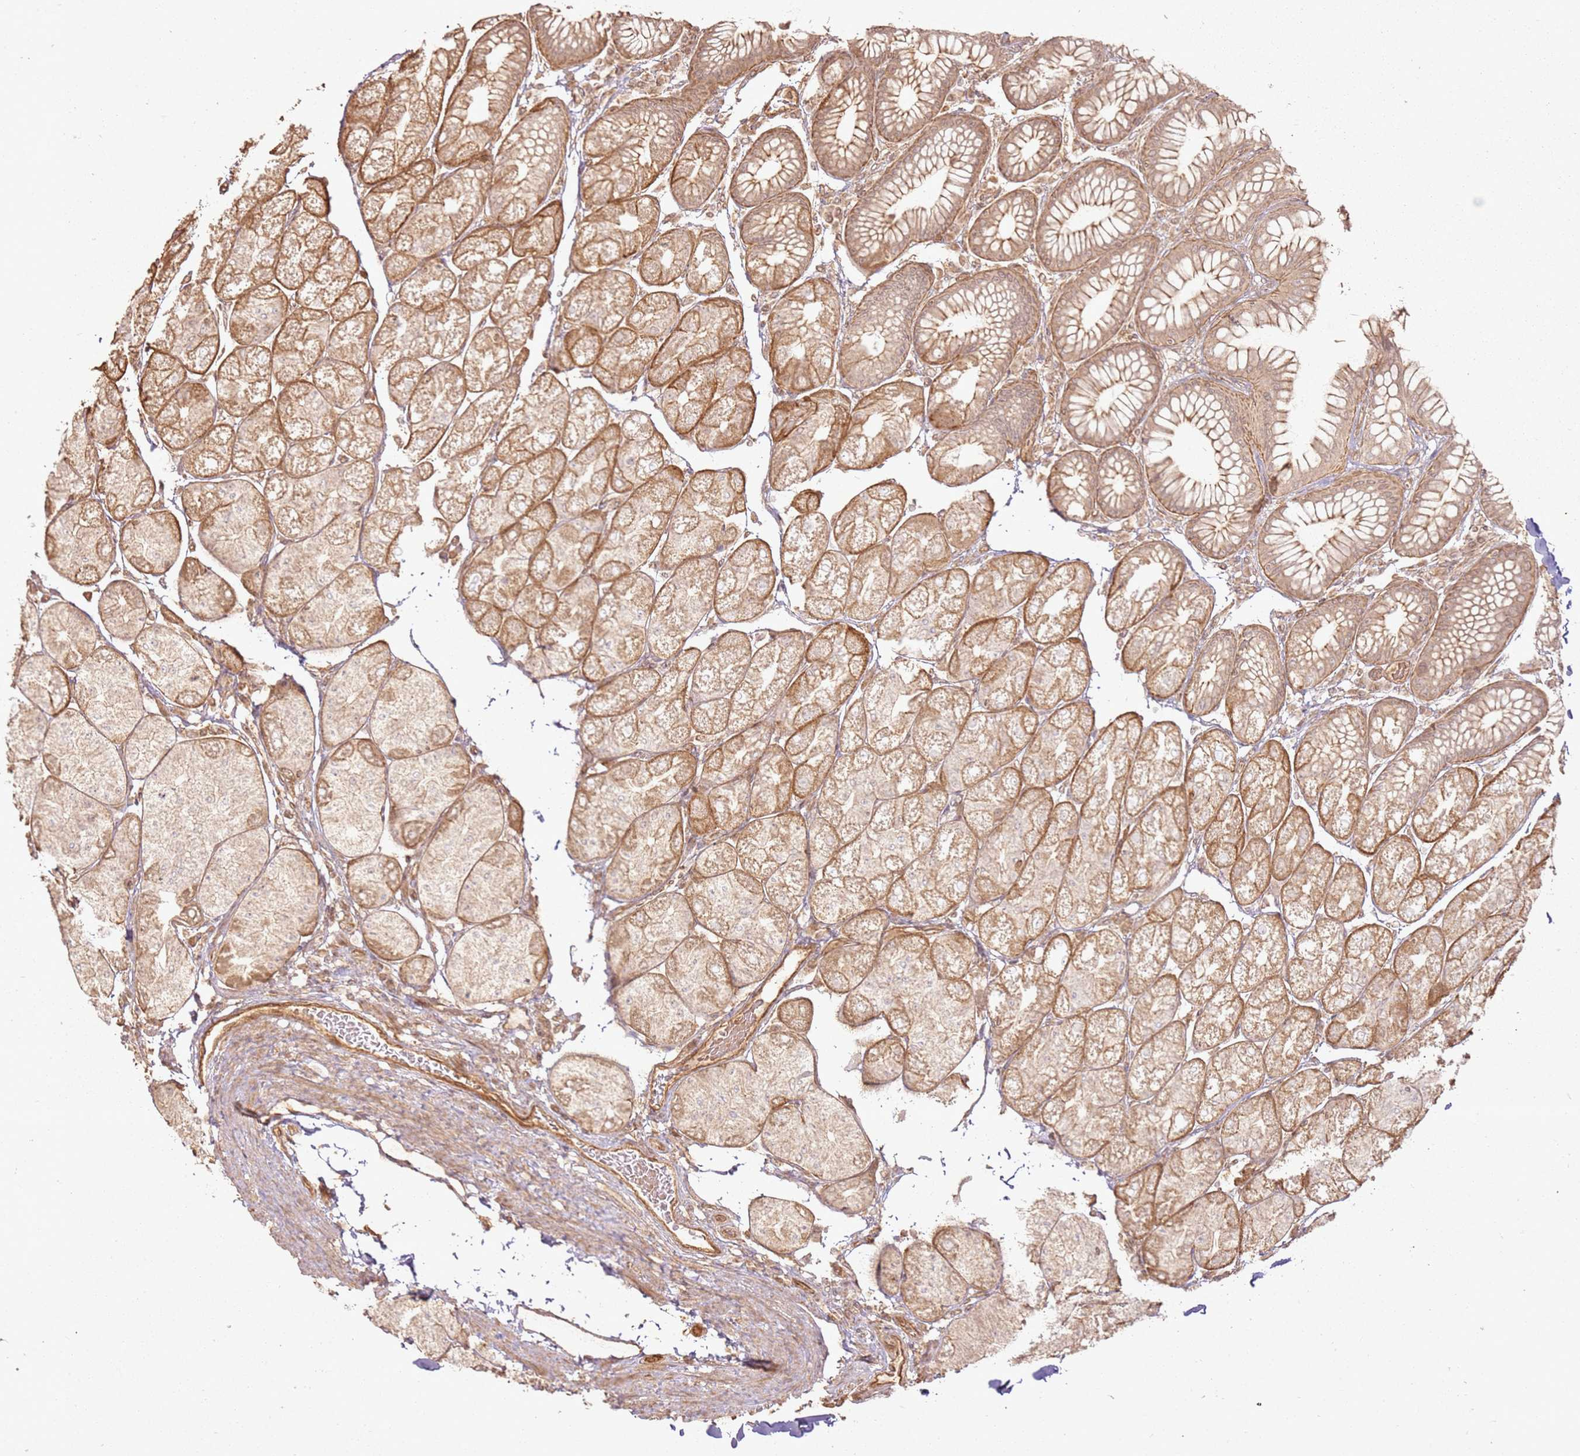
{"staining": {"intensity": "moderate", "quantity": ">75%", "location": "cytoplasmic/membranous"}, "tissue": "stomach", "cell_type": "Glandular cells", "image_type": "normal", "snomed": [{"axis": "morphology", "description": "Normal tissue, NOS"}, {"axis": "topography", "description": "Stomach"}], "caption": "IHC (DAB) staining of normal human stomach exhibits moderate cytoplasmic/membranous protein expression in approximately >75% of glandular cells. The staining was performed using DAB (3,3'-diaminobenzidine) to visualize the protein expression in brown, while the nuclei were stained in blue with hematoxylin (Magnification: 20x).", "gene": "ZNF776", "patient": {"sex": "male", "age": 57}}